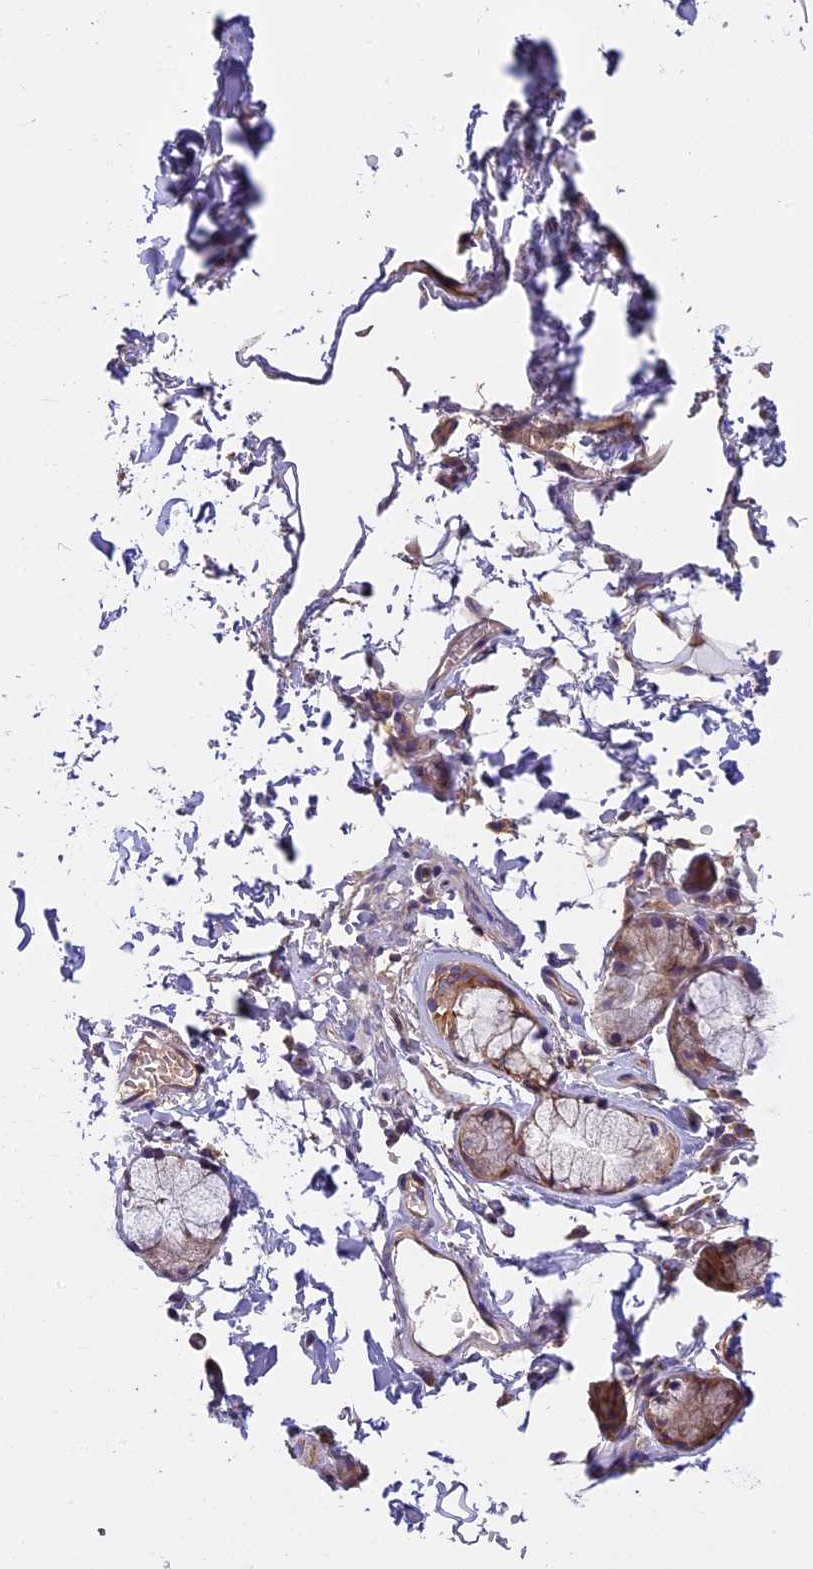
{"staining": {"intensity": "negative", "quantity": "none", "location": "none"}, "tissue": "adipose tissue", "cell_type": "Adipocytes", "image_type": "normal", "snomed": [{"axis": "morphology", "description": "Normal tissue, NOS"}, {"axis": "topography", "description": "Lymph node"}, {"axis": "topography", "description": "Bronchus"}], "caption": "IHC of unremarkable adipose tissue reveals no expression in adipocytes. Brightfield microscopy of immunohistochemistry (IHC) stained with DAB (3,3'-diaminobenzidine) (brown) and hematoxylin (blue), captured at high magnification.", "gene": "FAM98C", "patient": {"sex": "male", "age": 63}}